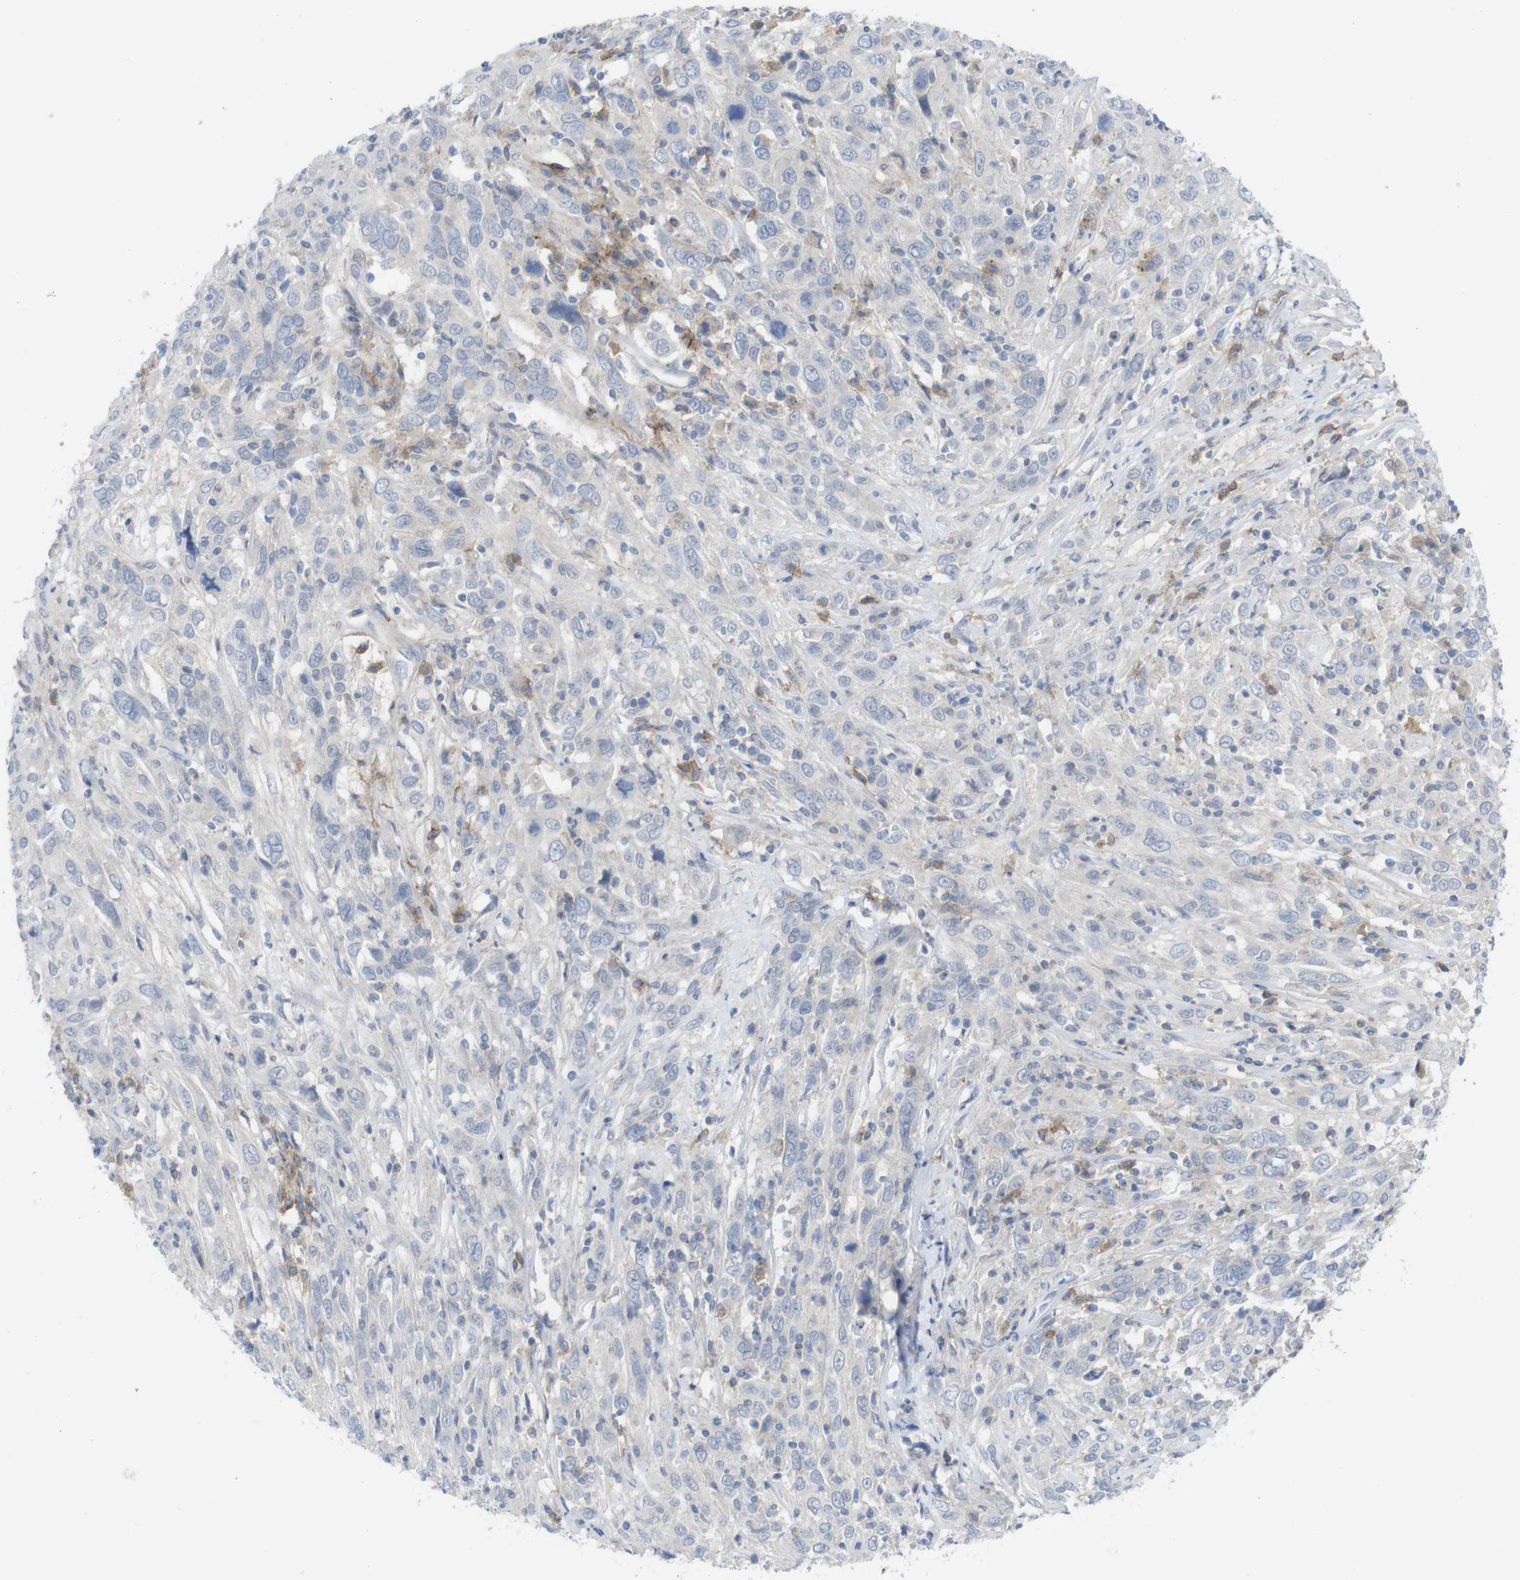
{"staining": {"intensity": "negative", "quantity": "none", "location": "none"}, "tissue": "cervical cancer", "cell_type": "Tumor cells", "image_type": "cancer", "snomed": [{"axis": "morphology", "description": "Squamous cell carcinoma, NOS"}, {"axis": "topography", "description": "Cervix"}], "caption": "High magnification brightfield microscopy of squamous cell carcinoma (cervical) stained with DAB (brown) and counterstained with hematoxylin (blue): tumor cells show no significant positivity.", "gene": "SLAMF7", "patient": {"sex": "female", "age": 46}}